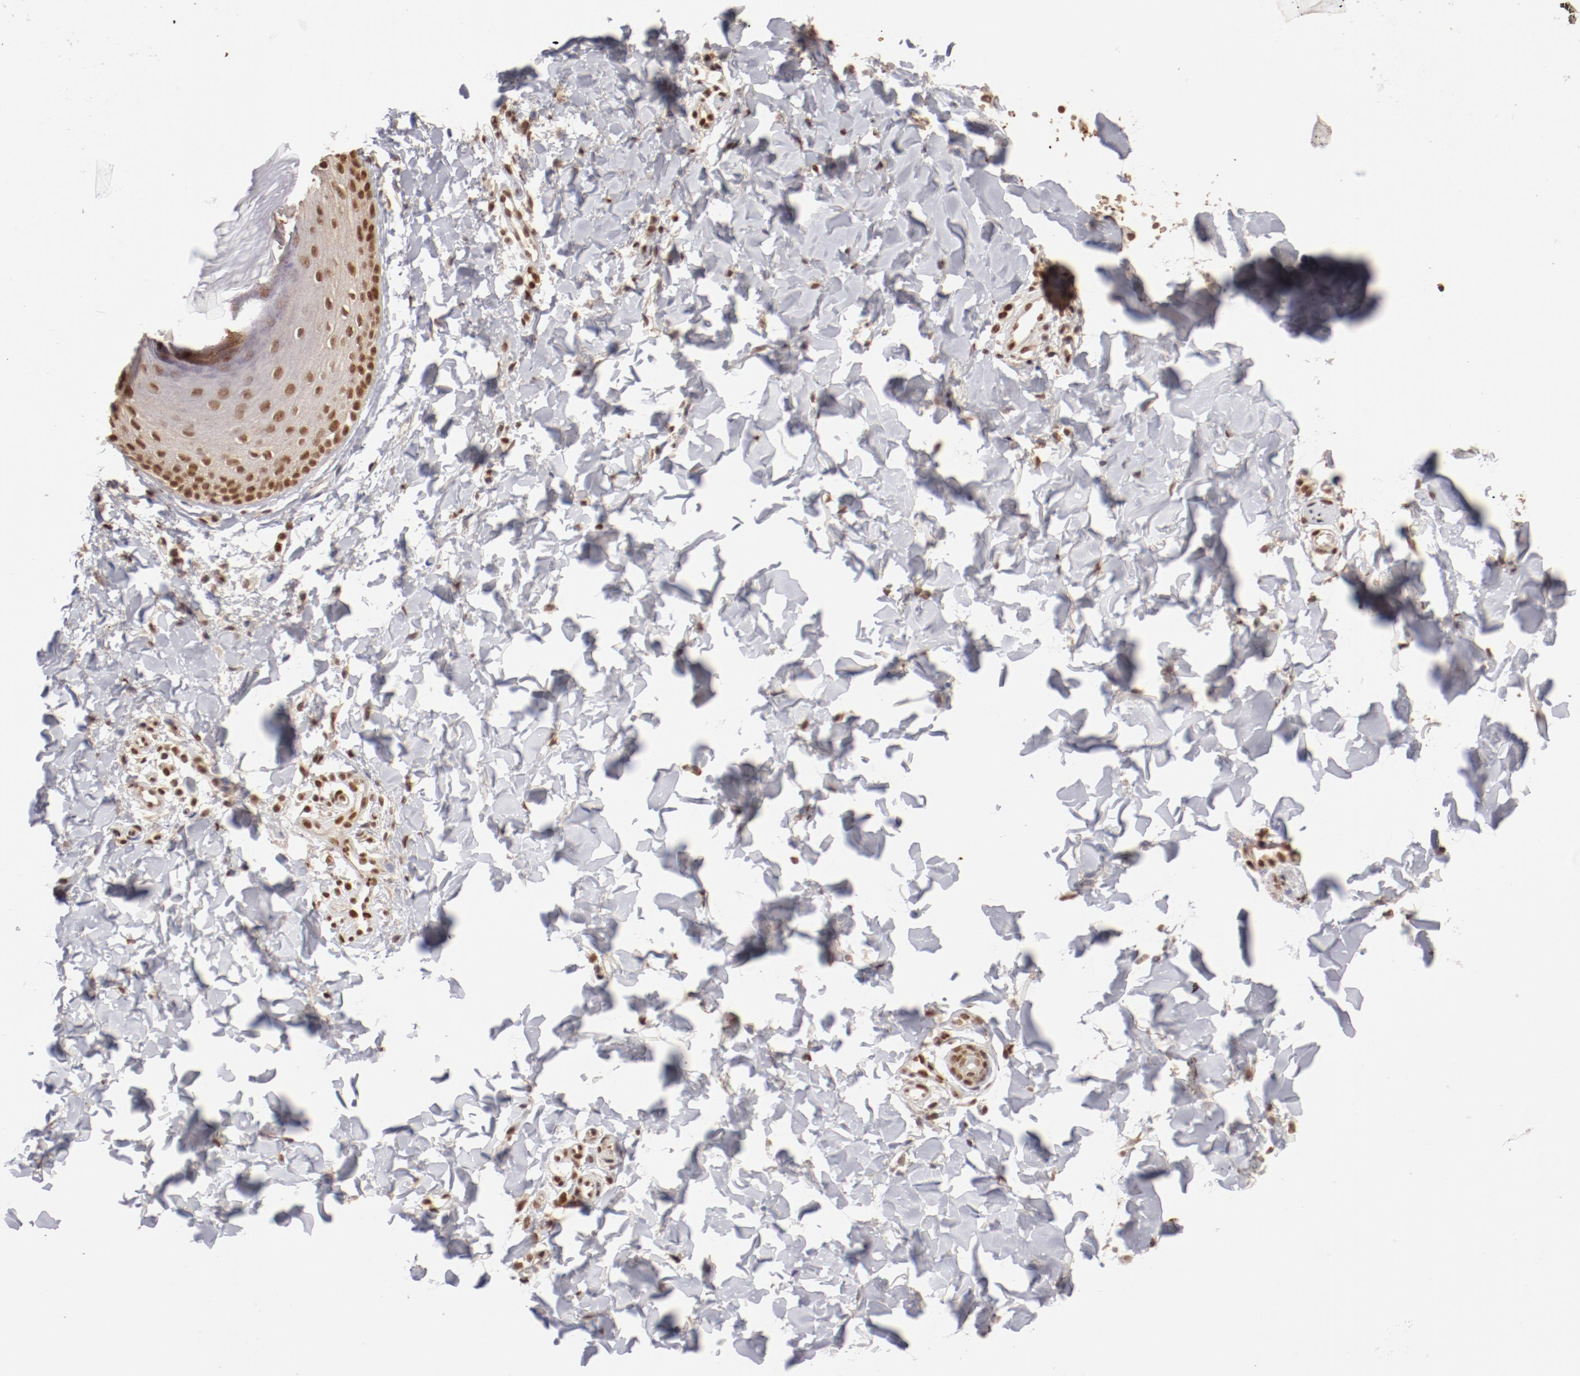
{"staining": {"intensity": "weak", "quantity": ">75%", "location": "cytoplasmic/membranous,nuclear"}, "tissue": "skin", "cell_type": "Epidermal cells", "image_type": "normal", "snomed": [{"axis": "morphology", "description": "Normal tissue, NOS"}, {"axis": "morphology", "description": "Inflammation, NOS"}, {"axis": "topography", "description": "Soft tissue"}, {"axis": "topography", "description": "Anal"}], "caption": "The photomicrograph reveals immunohistochemical staining of normal skin. There is weak cytoplasmic/membranous,nuclear staining is present in about >75% of epidermal cells.", "gene": "NFE2", "patient": {"sex": "female", "age": 15}}